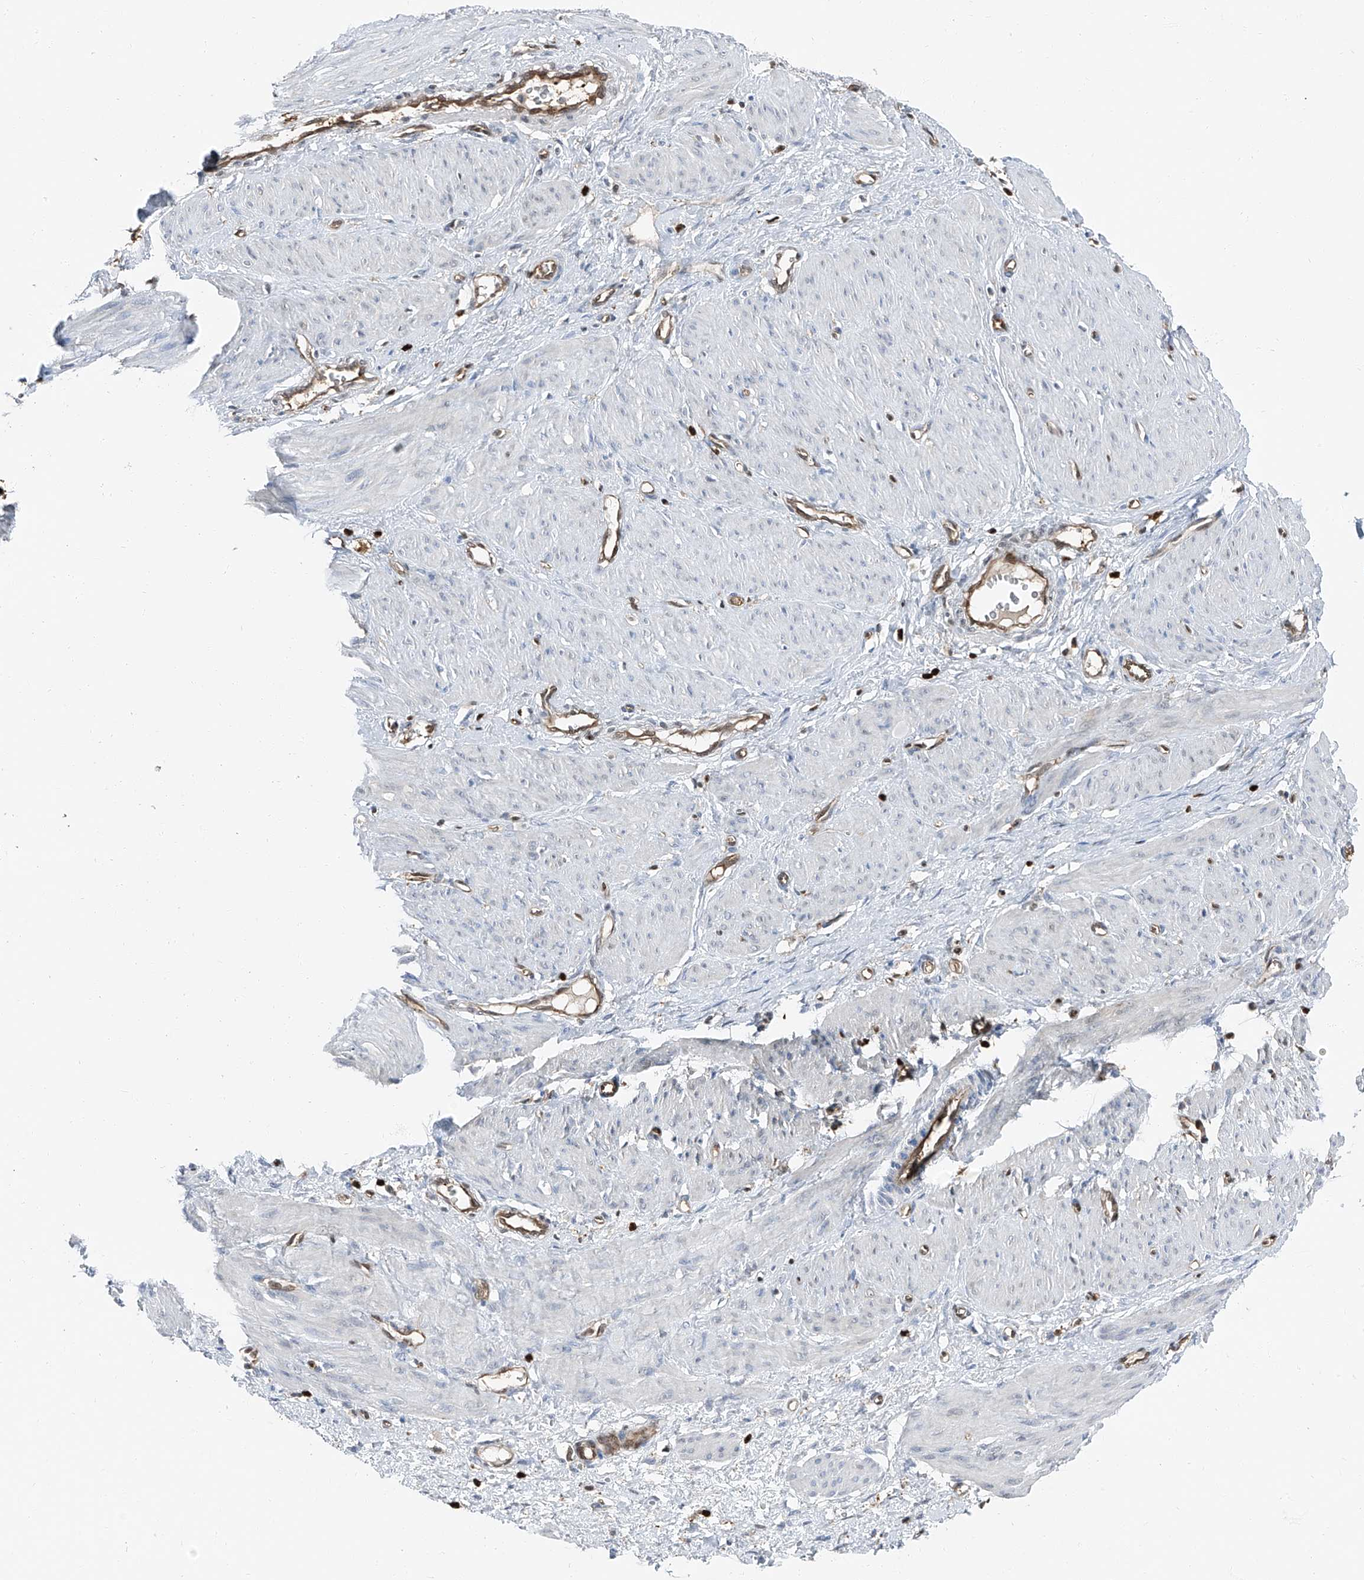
{"staining": {"intensity": "negative", "quantity": "none", "location": "none"}, "tissue": "smooth muscle", "cell_type": "Smooth muscle cells", "image_type": "normal", "snomed": [{"axis": "morphology", "description": "Normal tissue, NOS"}, {"axis": "topography", "description": "Endometrium"}], "caption": "Smooth muscle stained for a protein using IHC exhibits no positivity smooth muscle cells.", "gene": "PSMB10", "patient": {"sex": "female", "age": 33}}